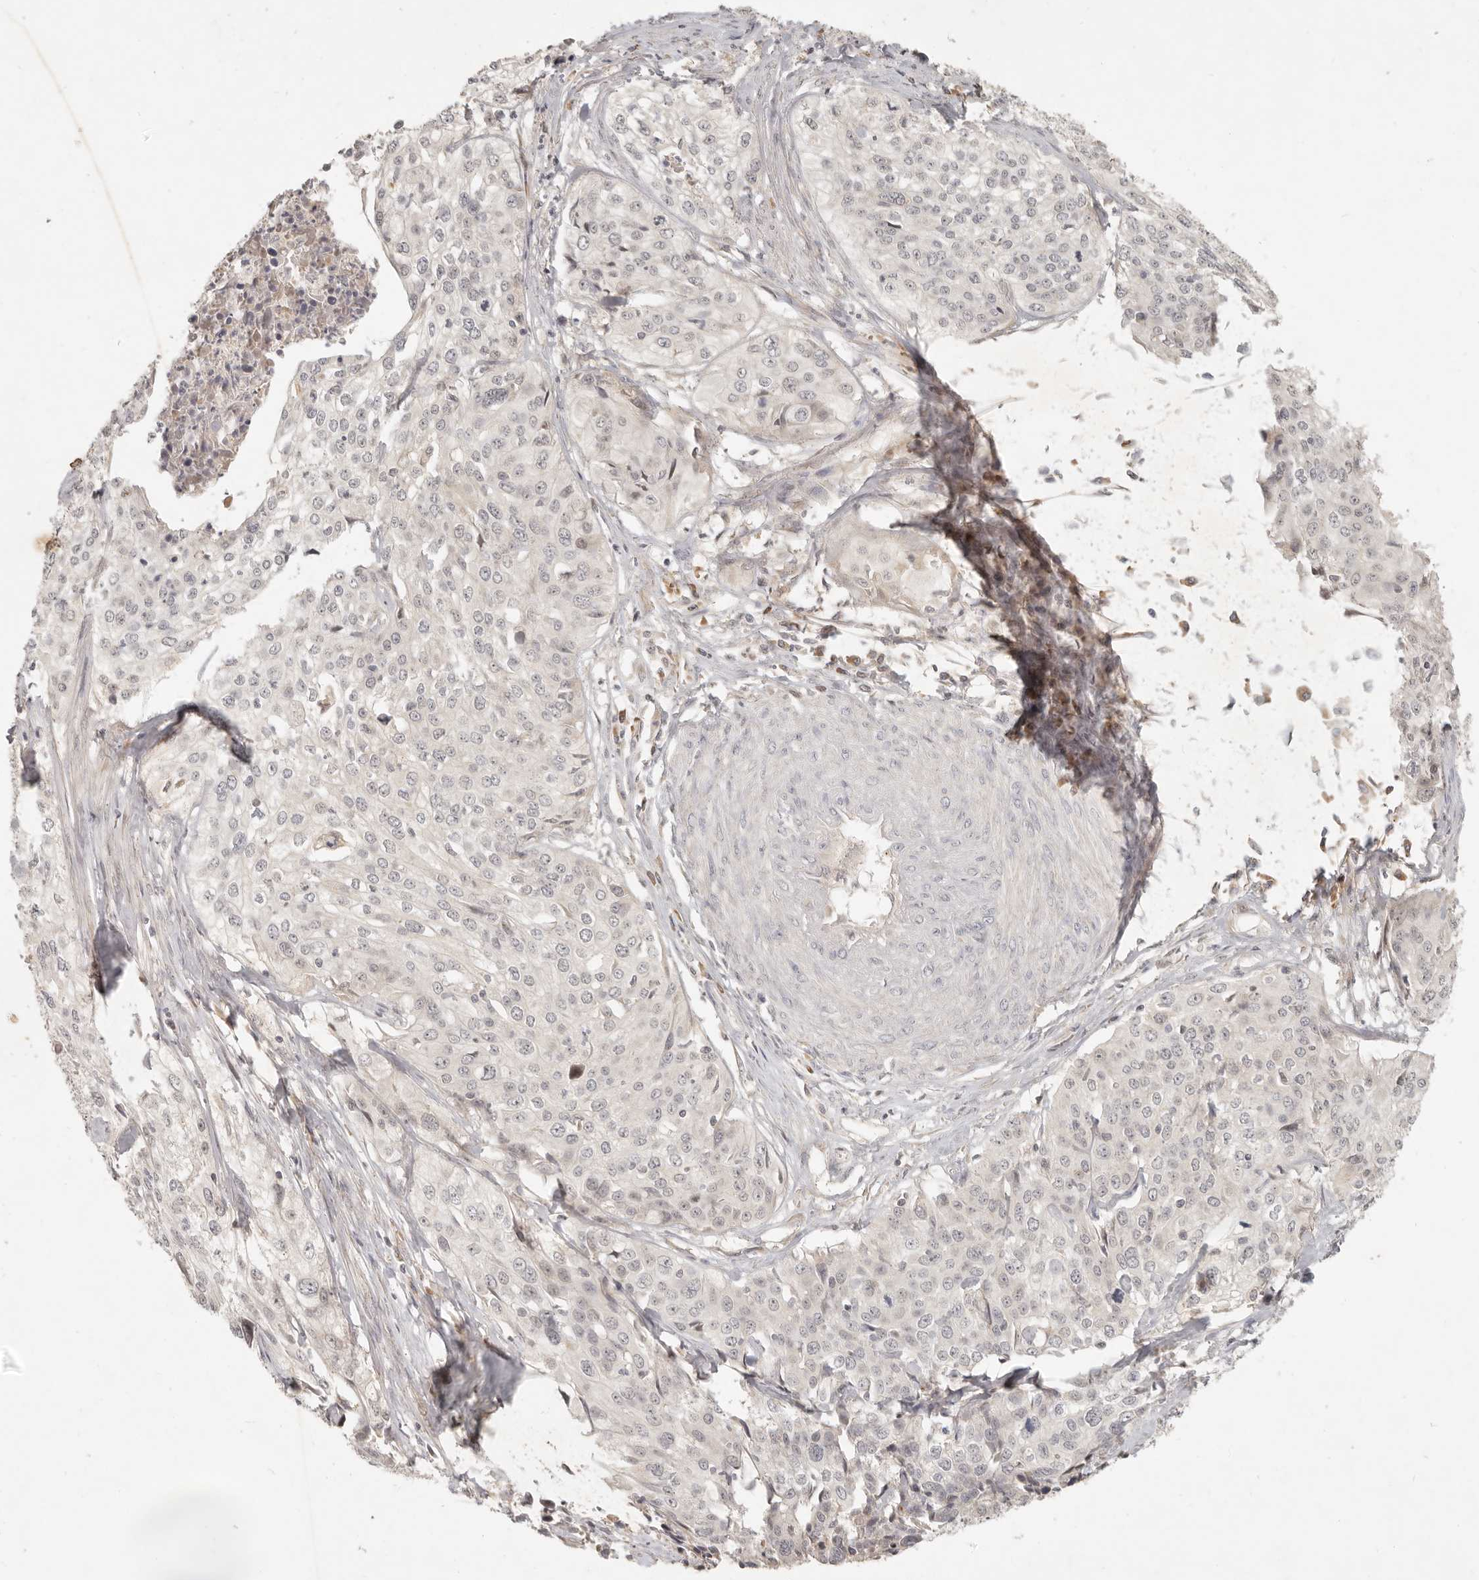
{"staining": {"intensity": "negative", "quantity": "none", "location": "none"}, "tissue": "cervical cancer", "cell_type": "Tumor cells", "image_type": "cancer", "snomed": [{"axis": "morphology", "description": "Squamous cell carcinoma, NOS"}, {"axis": "topography", "description": "Cervix"}], "caption": "Immunohistochemistry (IHC) histopathology image of human cervical squamous cell carcinoma stained for a protein (brown), which reveals no positivity in tumor cells.", "gene": "UBXN11", "patient": {"sex": "female", "age": 31}}